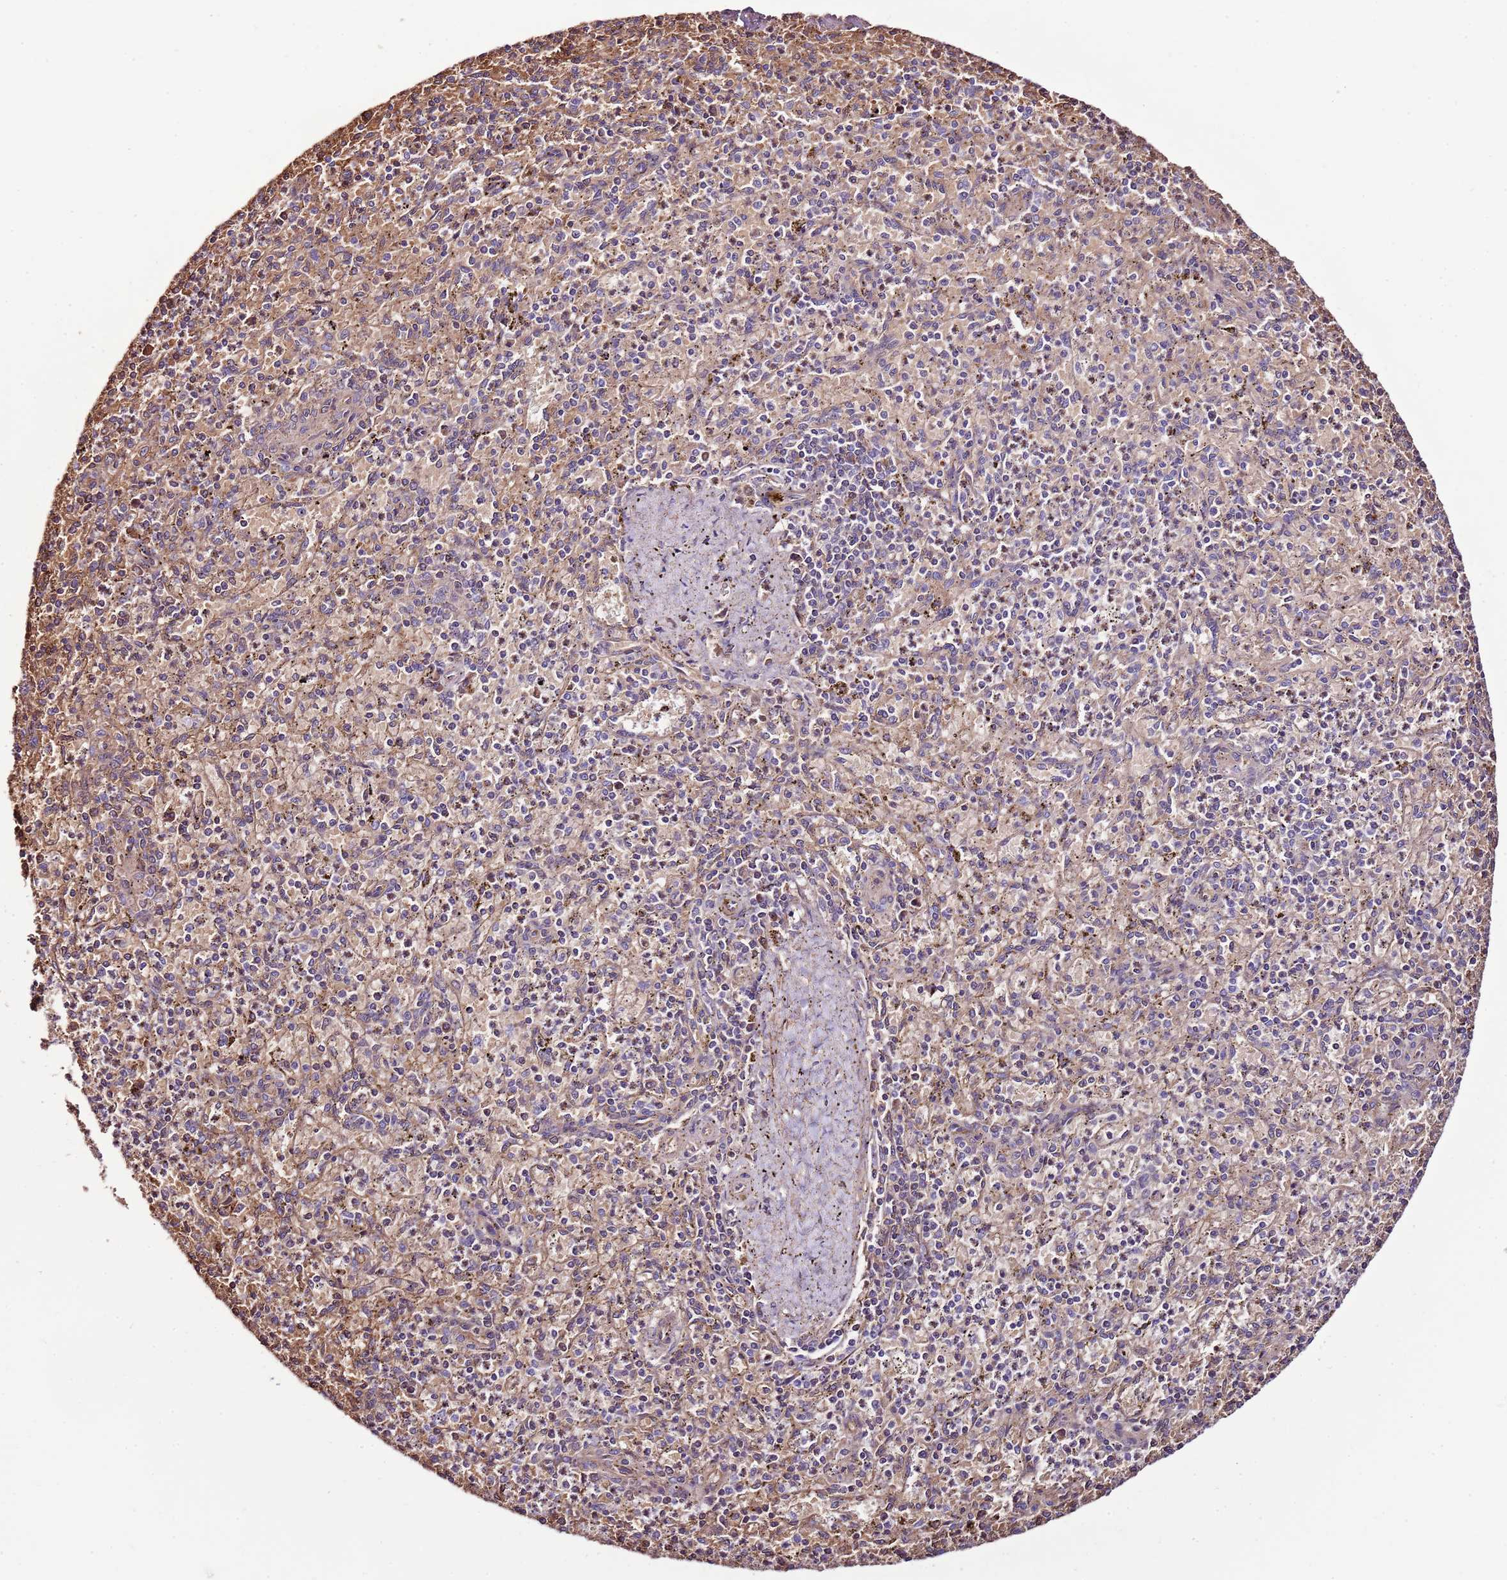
{"staining": {"intensity": "weak", "quantity": "<25%", "location": "cytoplasmic/membranous"}, "tissue": "spleen", "cell_type": "Cells in red pulp", "image_type": "normal", "snomed": [{"axis": "morphology", "description": "Normal tissue, NOS"}, {"axis": "topography", "description": "Spleen"}], "caption": "Immunohistochemical staining of benign spleen exhibits no significant expression in cells in red pulp. (DAB immunohistochemistry (IHC) with hematoxylin counter stain).", "gene": "GFRAL", "patient": {"sex": "male", "age": 72}}